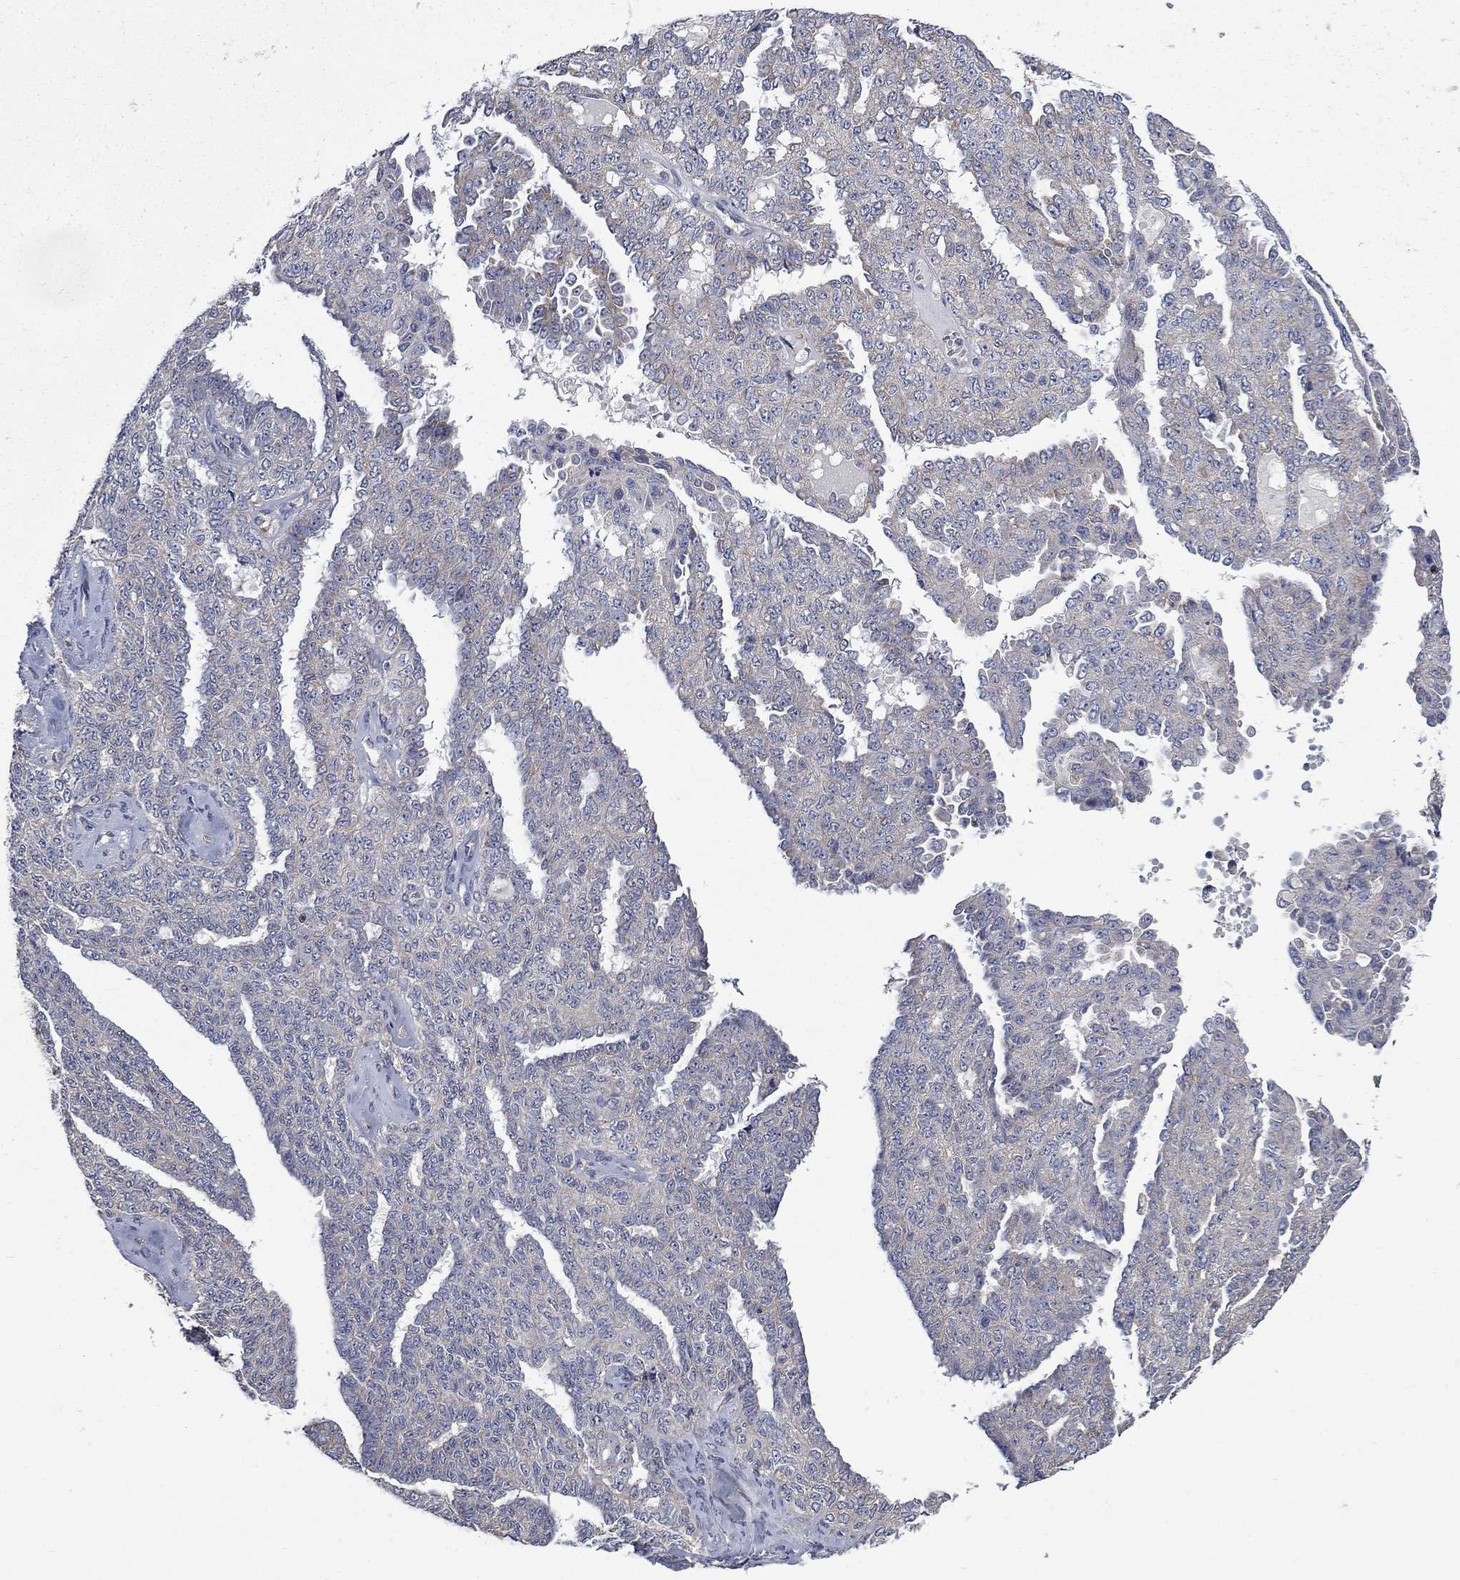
{"staining": {"intensity": "negative", "quantity": "none", "location": "none"}, "tissue": "ovarian cancer", "cell_type": "Tumor cells", "image_type": "cancer", "snomed": [{"axis": "morphology", "description": "Cystadenocarcinoma, serous, NOS"}, {"axis": "topography", "description": "Ovary"}], "caption": "Serous cystadenocarcinoma (ovarian) was stained to show a protein in brown. There is no significant positivity in tumor cells.", "gene": "HSPA12A", "patient": {"sex": "female", "age": 71}}